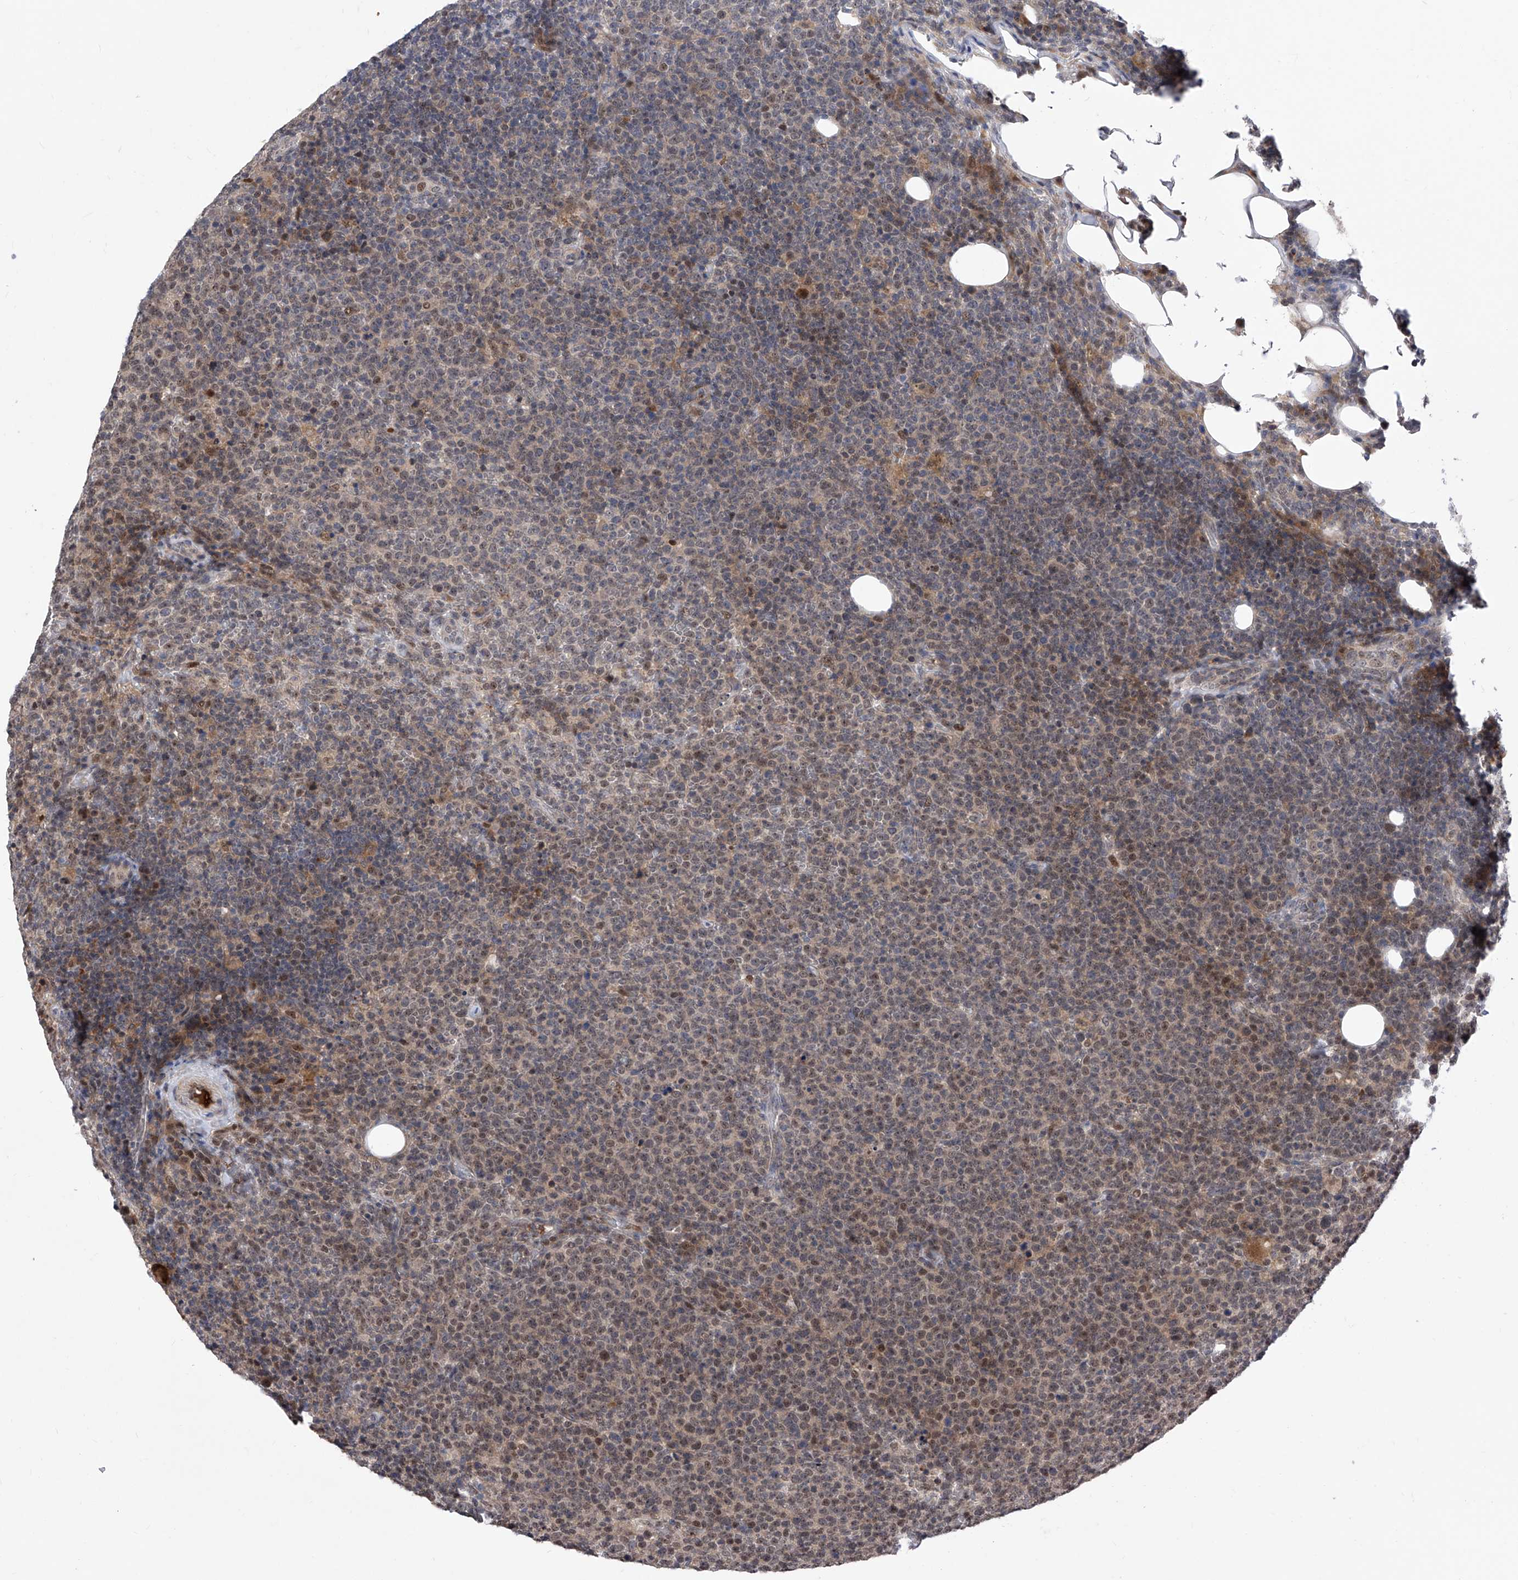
{"staining": {"intensity": "weak", "quantity": ">75%", "location": "nuclear"}, "tissue": "lymphoma", "cell_type": "Tumor cells", "image_type": "cancer", "snomed": [{"axis": "morphology", "description": "Malignant lymphoma, non-Hodgkin's type, High grade"}, {"axis": "topography", "description": "Lymph node"}], "caption": "Human malignant lymphoma, non-Hodgkin's type (high-grade) stained for a protein (brown) demonstrates weak nuclear positive staining in about >75% of tumor cells.", "gene": "LGR4", "patient": {"sex": "male", "age": 61}}